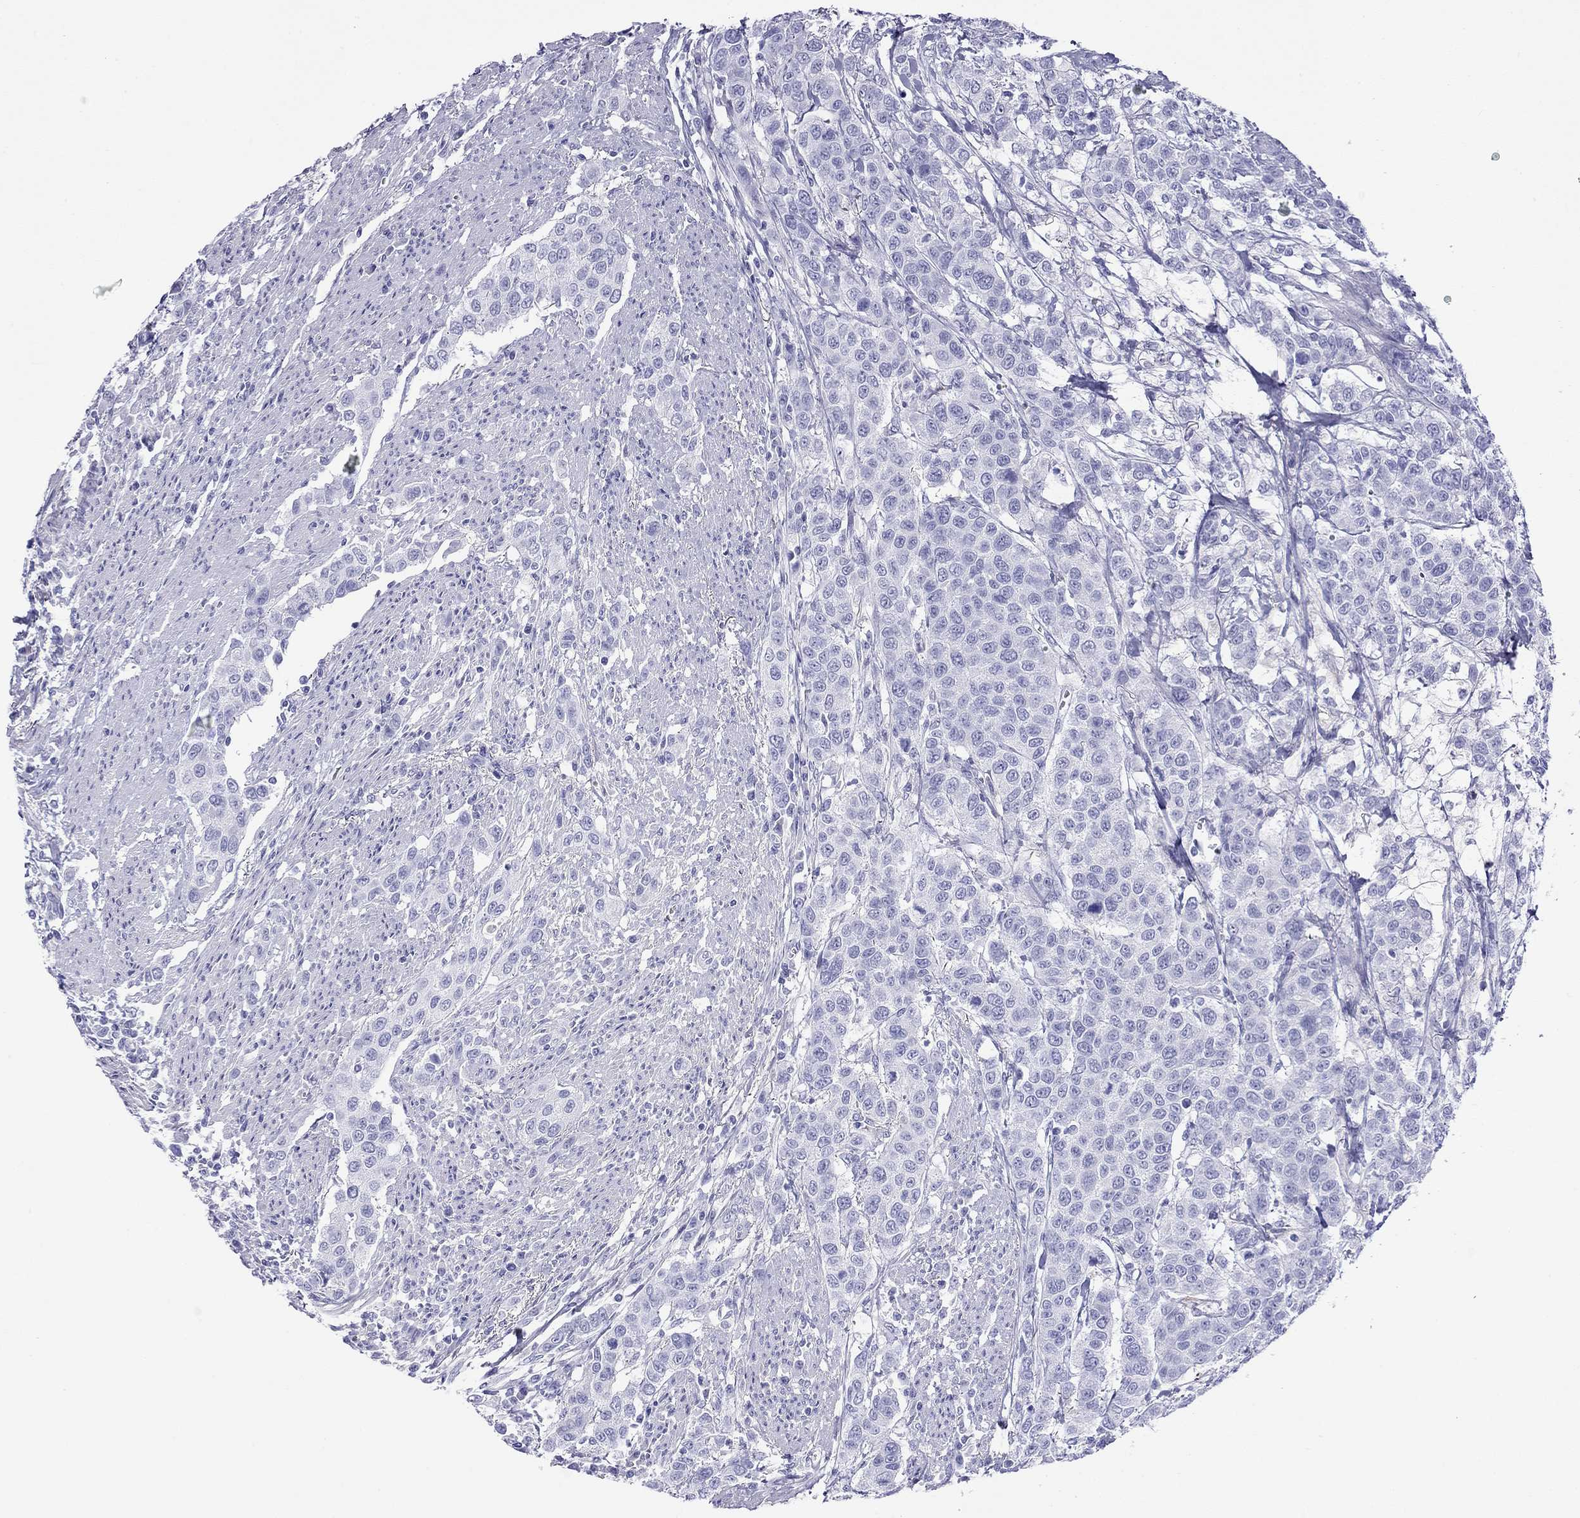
{"staining": {"intensity": "negative", "quantity": "none", "location": "none"}, "tissue": "urothelial cancer", "cell_type": "Tumor cells", "image_type": "cancer", "snomed": [{"axis": "morphology", "description": "Urothelial carcinoma, High grade"}, {"axis": "topography", "description": "Urinary bladder"}], "caption": "There is no significant positivity in tumor cells of urothelial cancer.", "gene": "SLC30A8", "patient": {"sex": "female", "age": 58}}